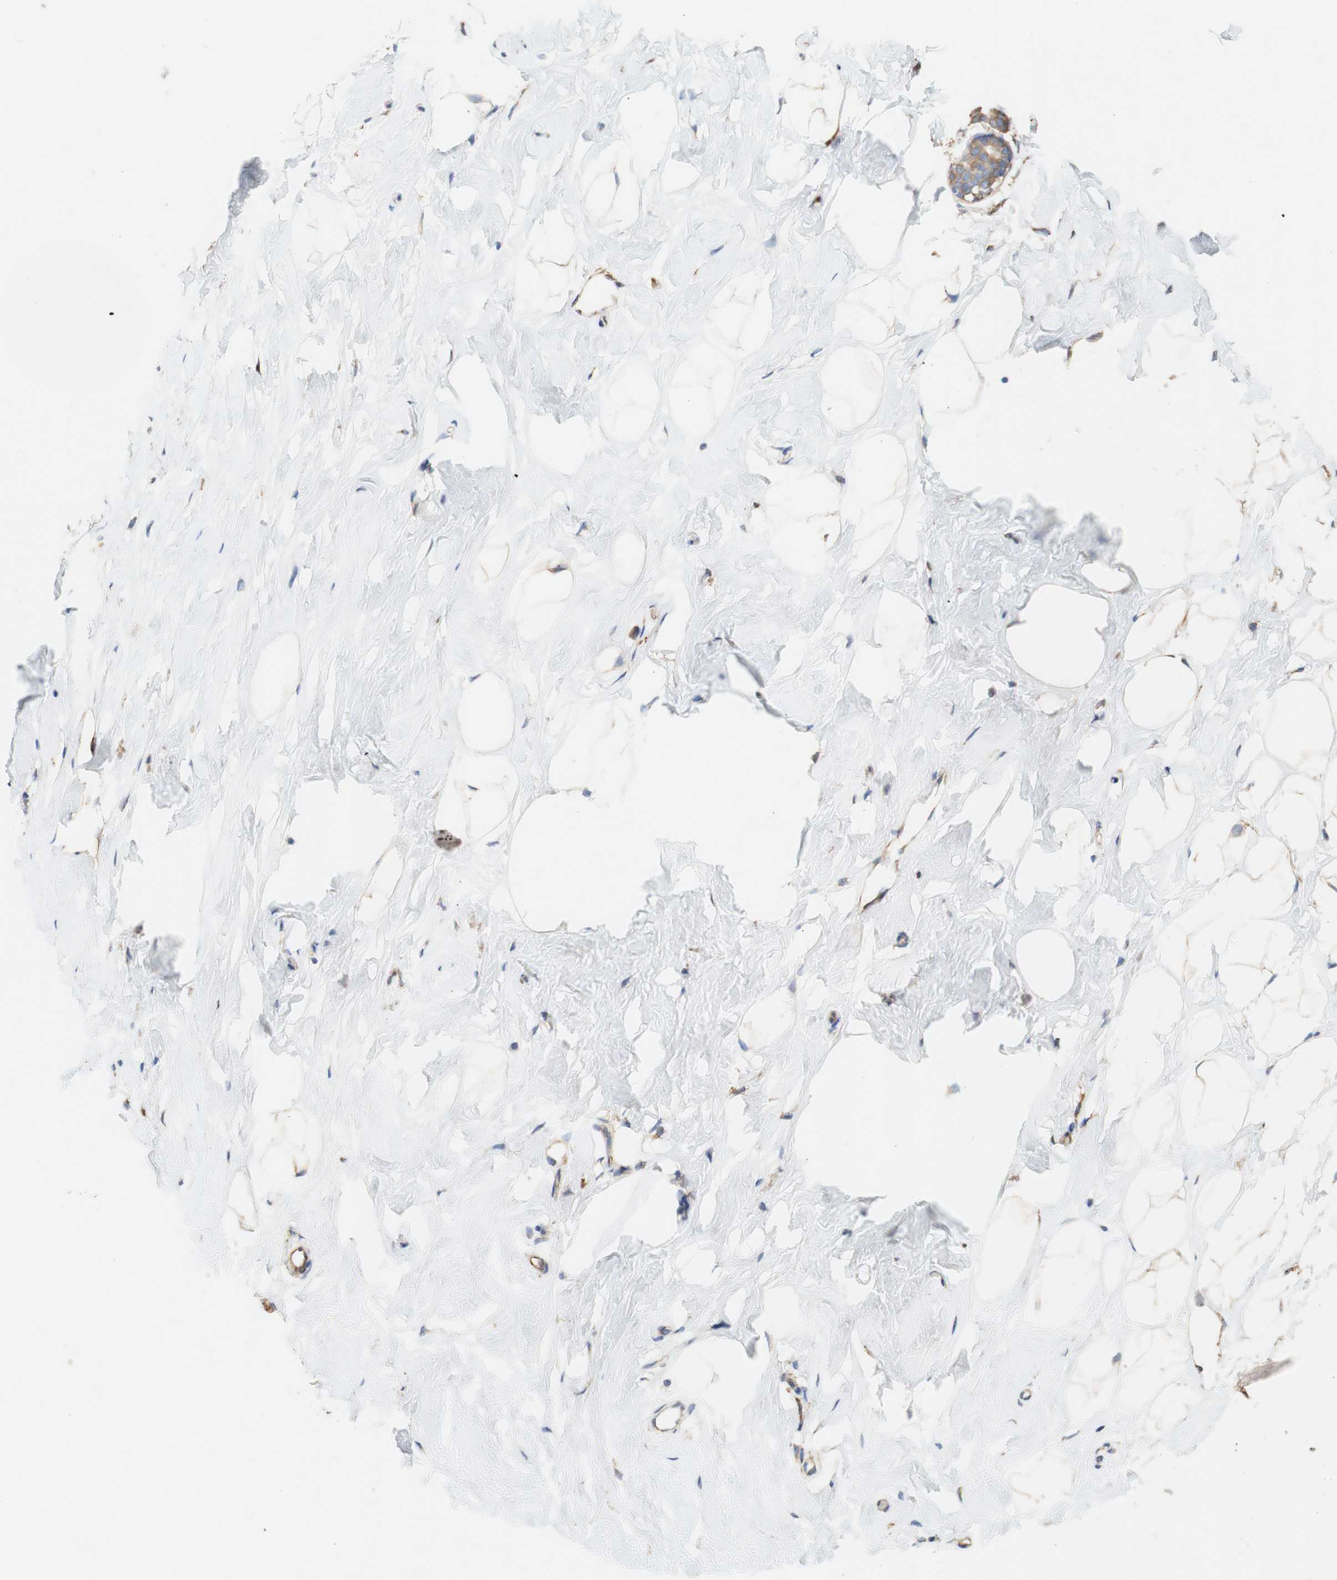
{"staining": {"intensity": "weak", "quantity": "25%-75%", "location": "cytoplasmic/membranous"}, "tissue": "breast", "cell_type": "Adipocytes", "image_type": "normal", "snomed": [{"axis": "morphology", "description": "Normal tissue, NOS"}, {"axis": "topography", "description": "Breast"}], "caption": "High-power microscopy captured an IHC histopathology image of benign breast, revealing weak cytoplasmic/membranous expression in about 25%-75% of adipocytes.", "gene": "EIF2AK4", "patient": {"sex": "female", "age": 23}}